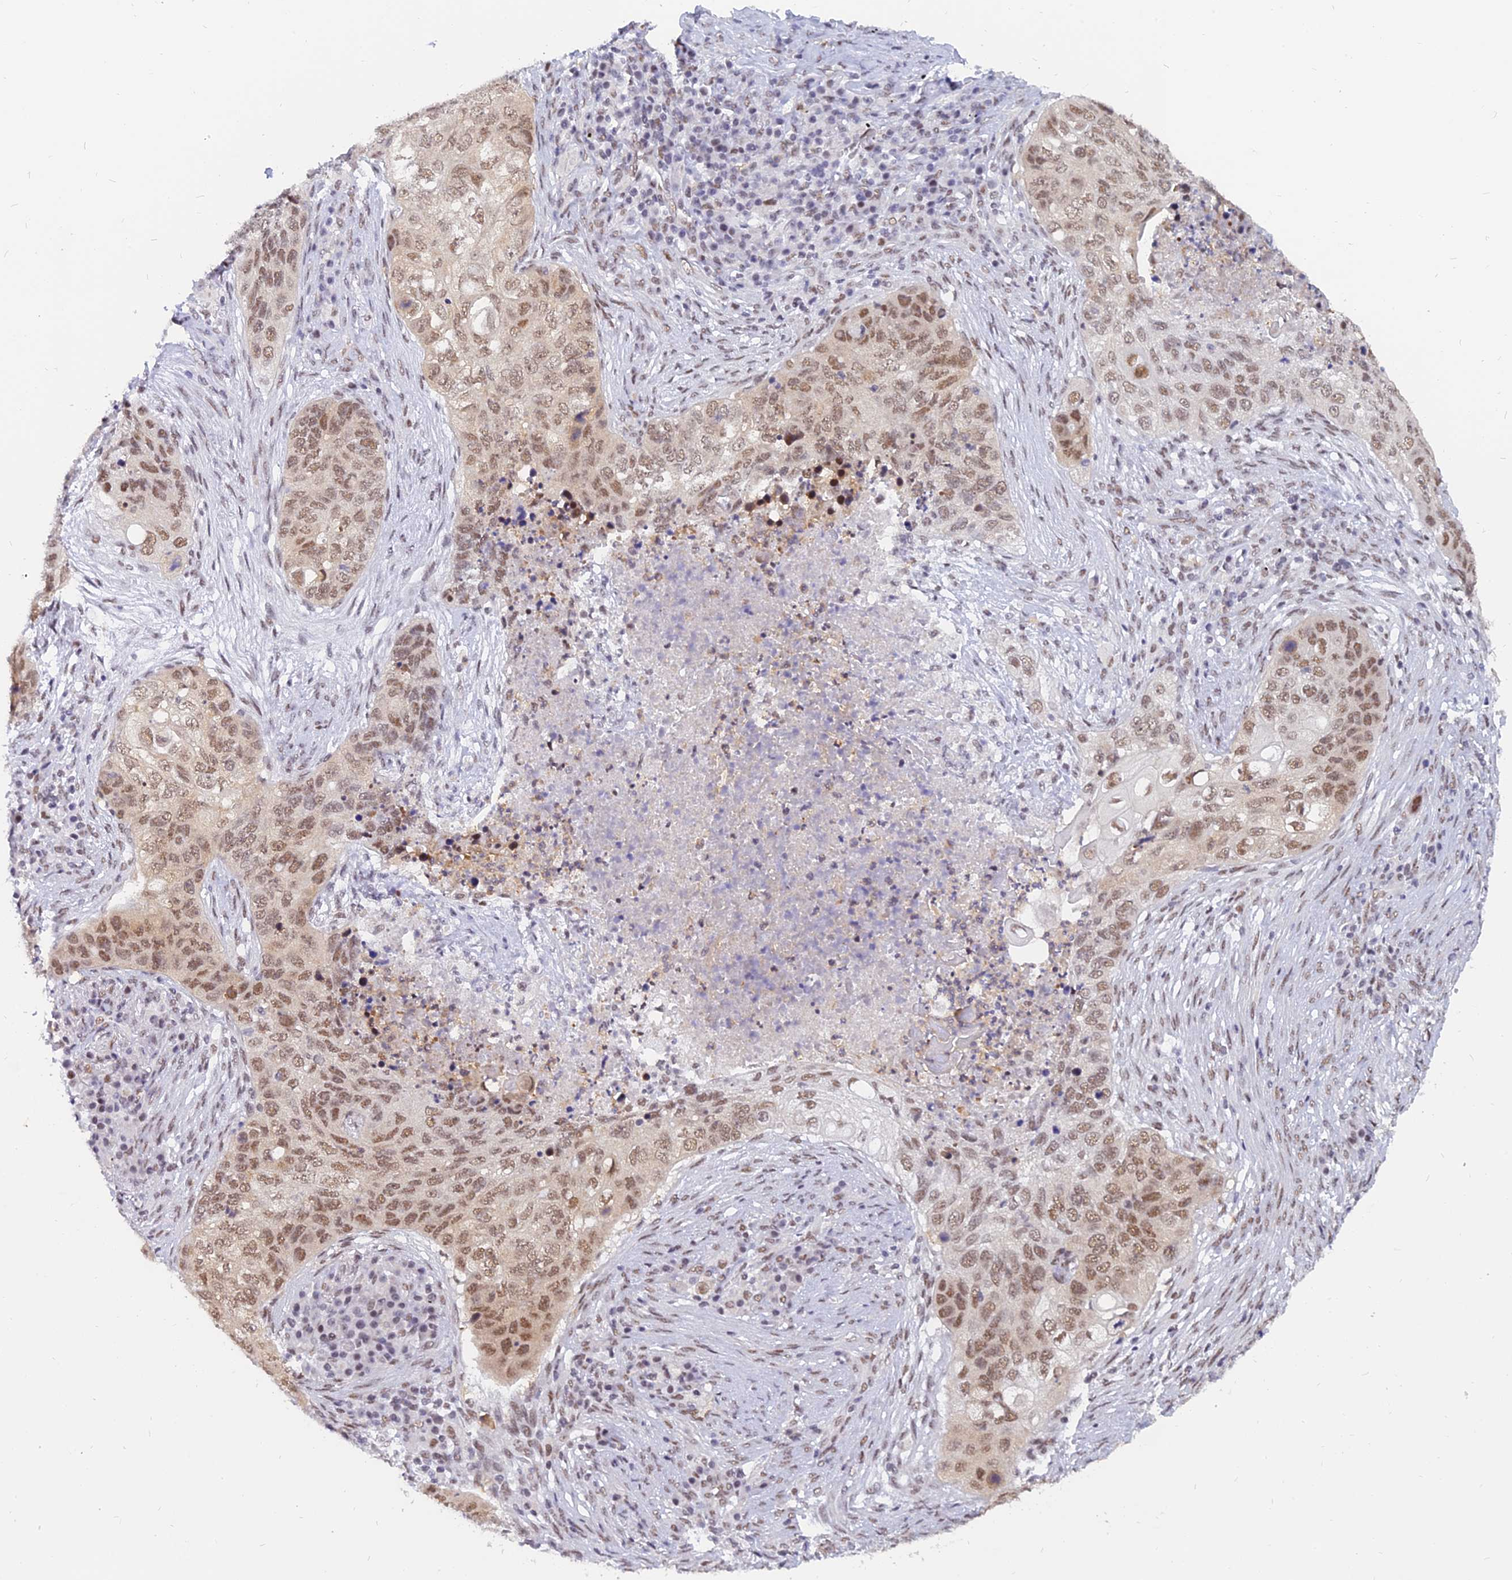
{"staining": {"intensity": "moderate", "quantity": ">75%", "location": "nuclear"}, "tissue": "lung cancer", "cell_type": "Tumor cells", "image_type": "cancer", "snomed": [{"axis": "morphology", "description": "Squamous cell carcinoma, NOS"}, {"axis": "topography", "description": "Lung"}], "caption": "Lung squamous cell carcinoma stained with a brown dye exhibits moderate nuclear positive expression in about >75% of tumor cells.", "gene": "DPY30", "patient": {"sex": "female", "age": 63}}